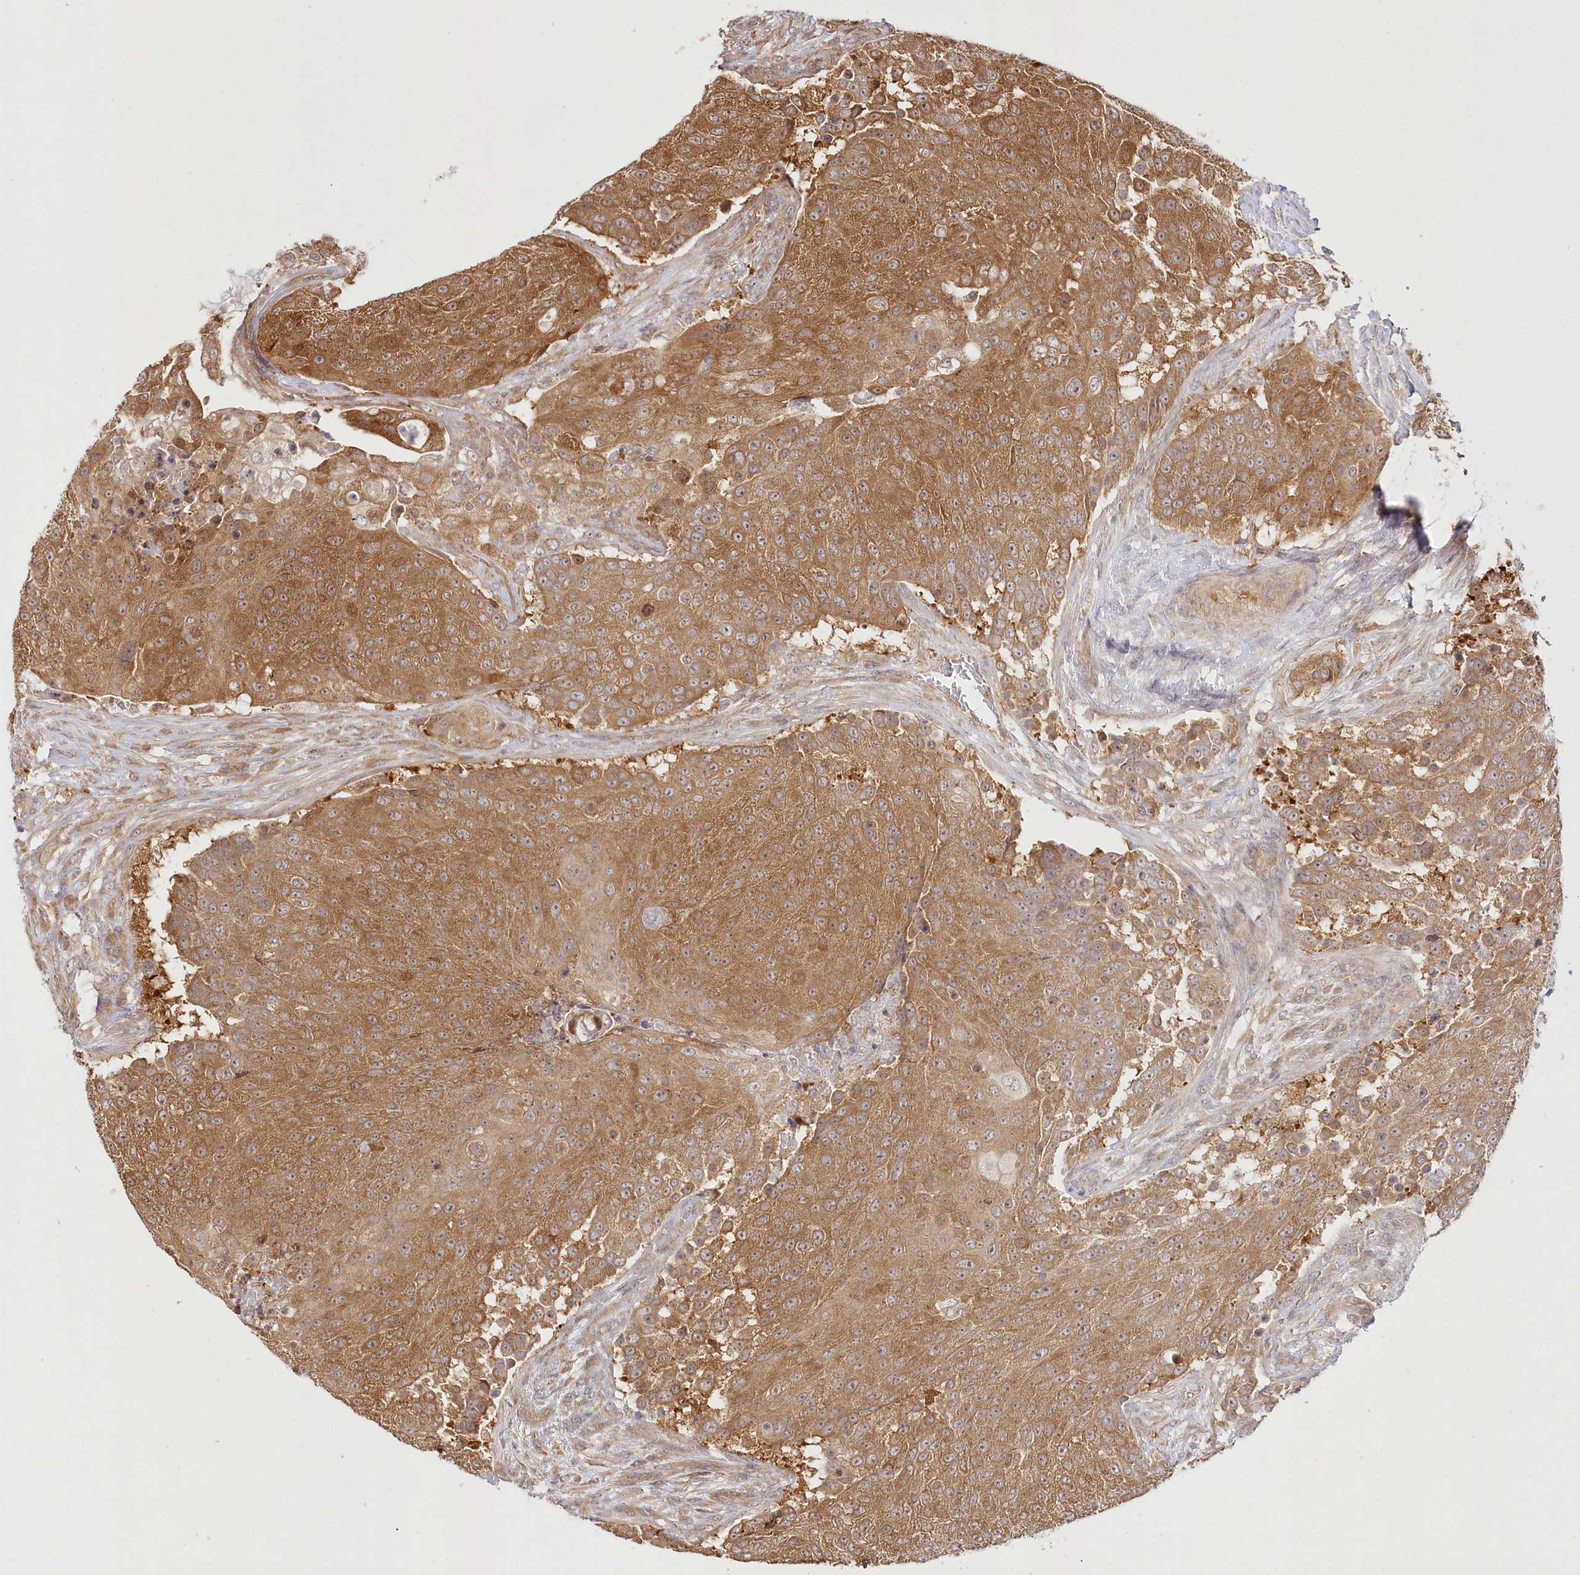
{"staining": {"intensity": "moderate", "quantity": ">75%", "location": "cytoplasmic/membranous"}, "tissue": "urothelial cancer", "cell_type": "Tumor cells", "image_type": "cancer", "snomed": [{"axis": "morphology", "description": "Urothelial carcinoma, High grade"}, {"axis": "topography", "description": "Urinary bladder"}], "caption": "IHC of urothelial cancer displays medium levels of moderate cytoplasmic/membranous positivity in about >75% of tumor cells.", "gene": "INPP4B", "patient": {"sex": "female", "age": 63}}